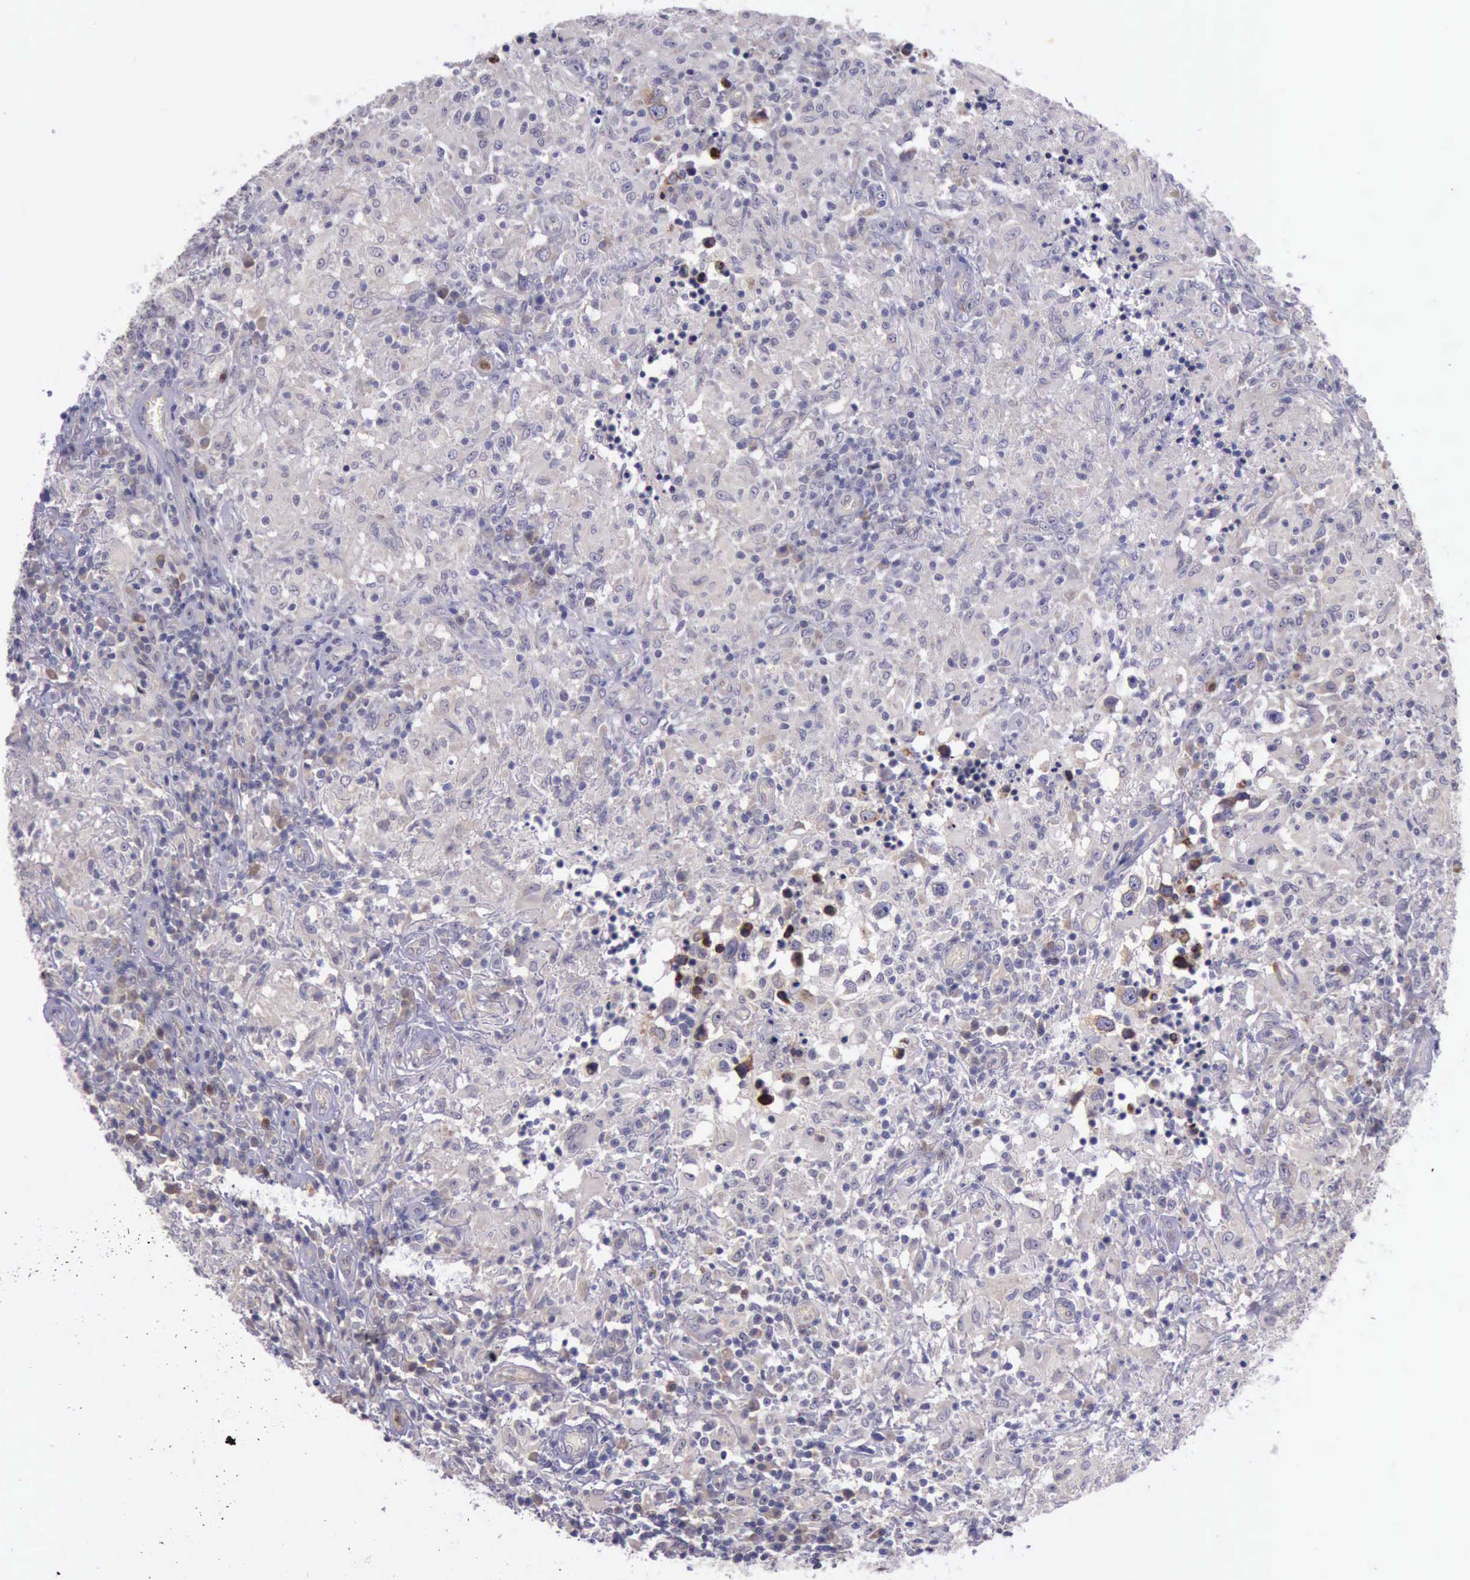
{"staining": {"intensity": "weak", "quantity": "25%-75%", "location": "cytoplasmic/membranous"}, "tissue": "testis cancer", "cell_type": "Tumor cells", "image_type": "cancer", "snomed": [{"axis": "morphology", "description": "Seminoma, NOS"}, {"axis": "topography", "description": "Testis"}], "caption": "Immunohistochemical staining of testis cancer shows weak cytoplasmic/membranous protein expression in approximately 25%-75% of tumor cells. (brown staining indicates protein expression, while blue staining denotes nuclei).", "gene": "PLEK2", "patient": {"sex": "male", "age": 34}}